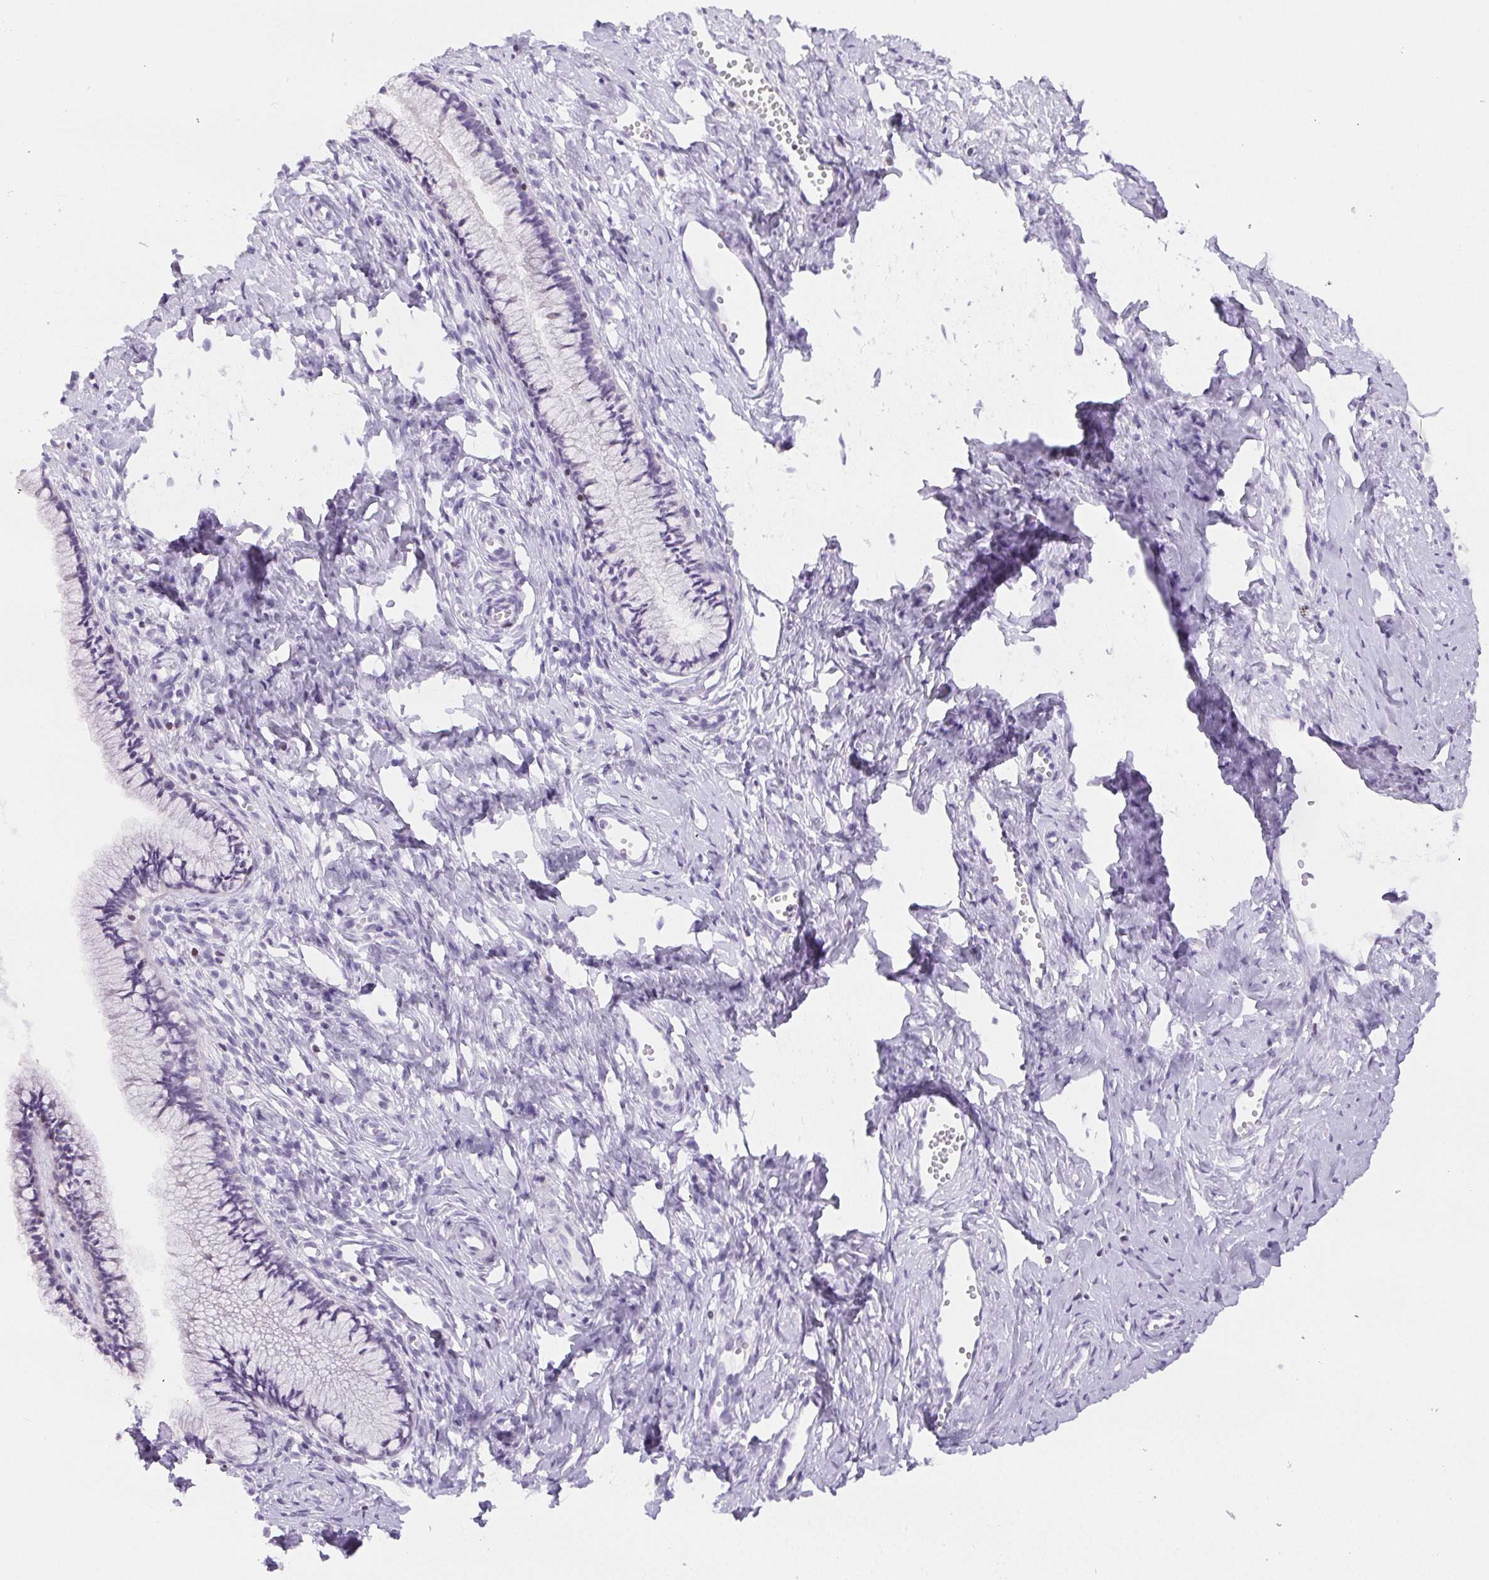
{"staining": {"intensity": "negative", "quantity": "none", "location": "none"}, "tissue": "cervix", "cell_type": "Glandular cells", "image_type": "normal", "snomed": [{"axis": "morphology", "description": "Normal tissue, NOS"}, {"axis": "topography", "description": "Cervix"}], "caption": "High power microscopy histopathology image of an immunohistochemistry (IHC) image of unremarkable cervix, revealing no significant expression in glandular cells. Brightfield microscopy of immunohistochemistry (IHC) stained with DAB (3,3'-diaminobenzidine) (brown) and hematoxylin (blue), captured at high magnification.", "gene": "BEND2", "patient": {"sex": "female", "age": 40}}